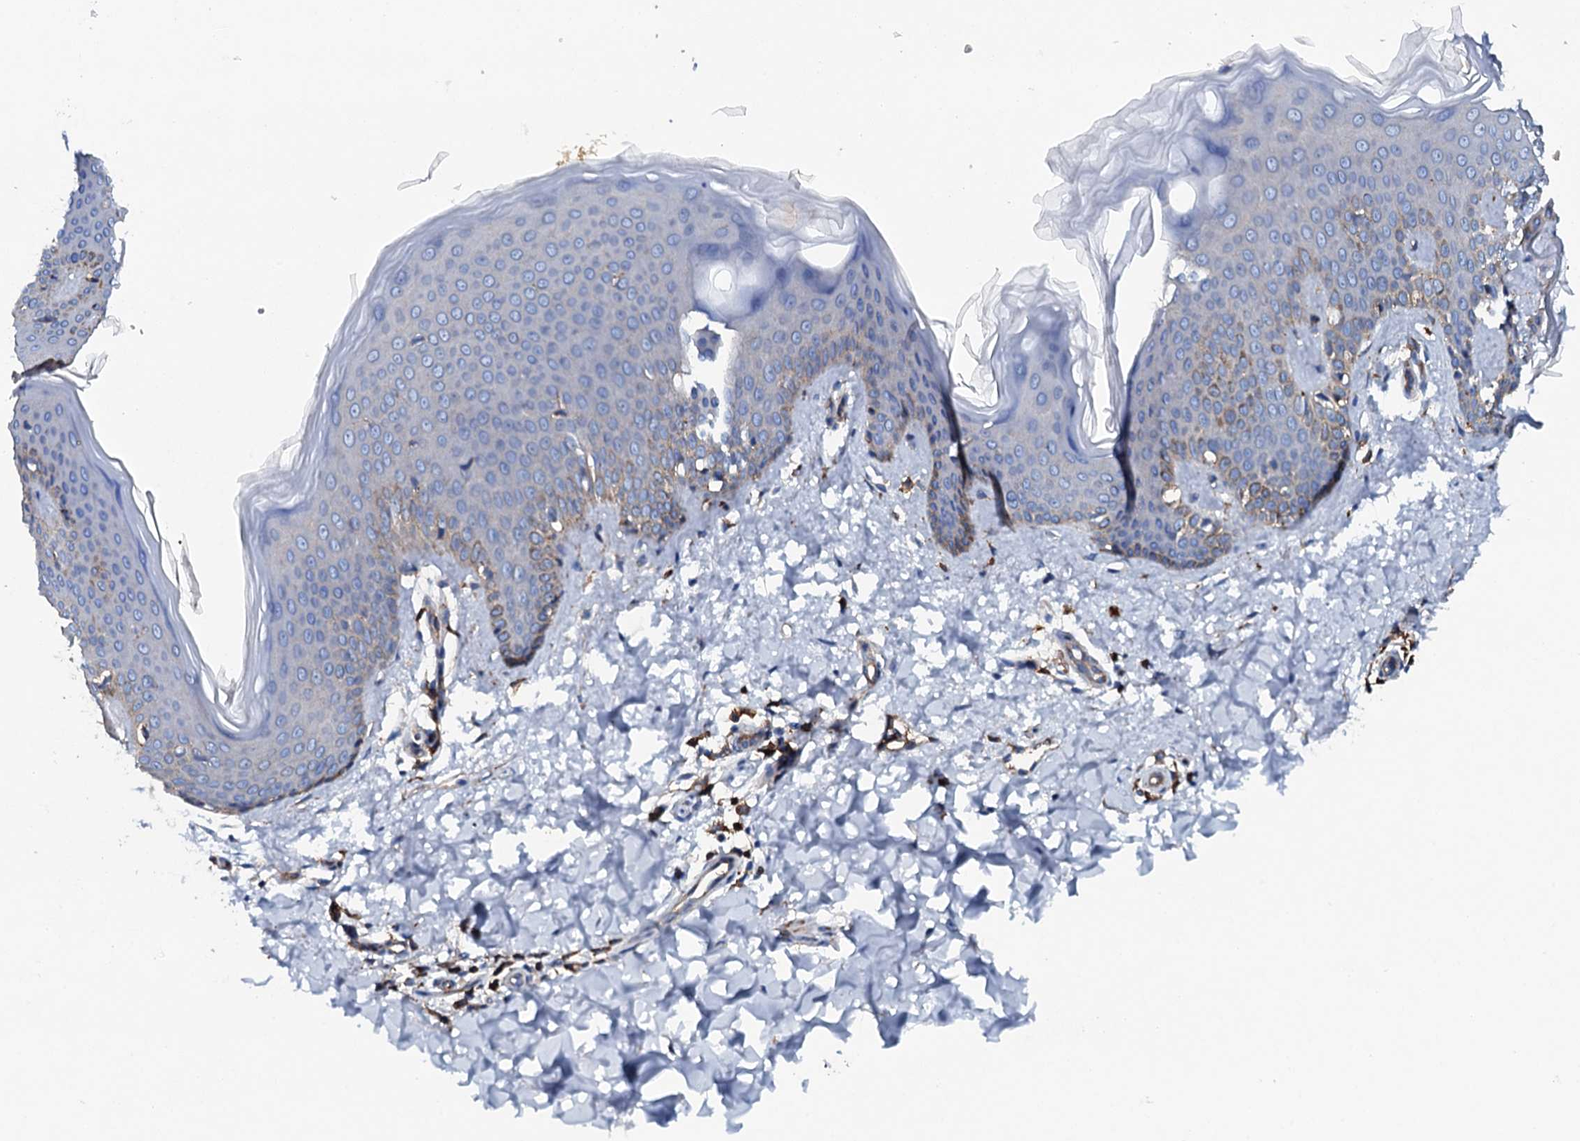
{"staining": {"intensity": "weak", "quantity": ">75%", "location": "cytoplasmic/membranous"}, "tissue": "skin", "cell_type": "Fibroblasts", "image_type": "normal", "snomed": [{"axis": "morphology", "description": "Normal tissue, NOS"}, {"axis": "topography", "description": "Skin"}], "caption": "This photomicrograph exhibits unremarkable skin stained with IHC to label a protein in brown. The cytoplasmic/membranous of fibroblasts show weak positivity for the protein. Nuclei are counter-stained blue.", "gene": "MS4A4E", "patient": {"sex": "male", "age": 36}}